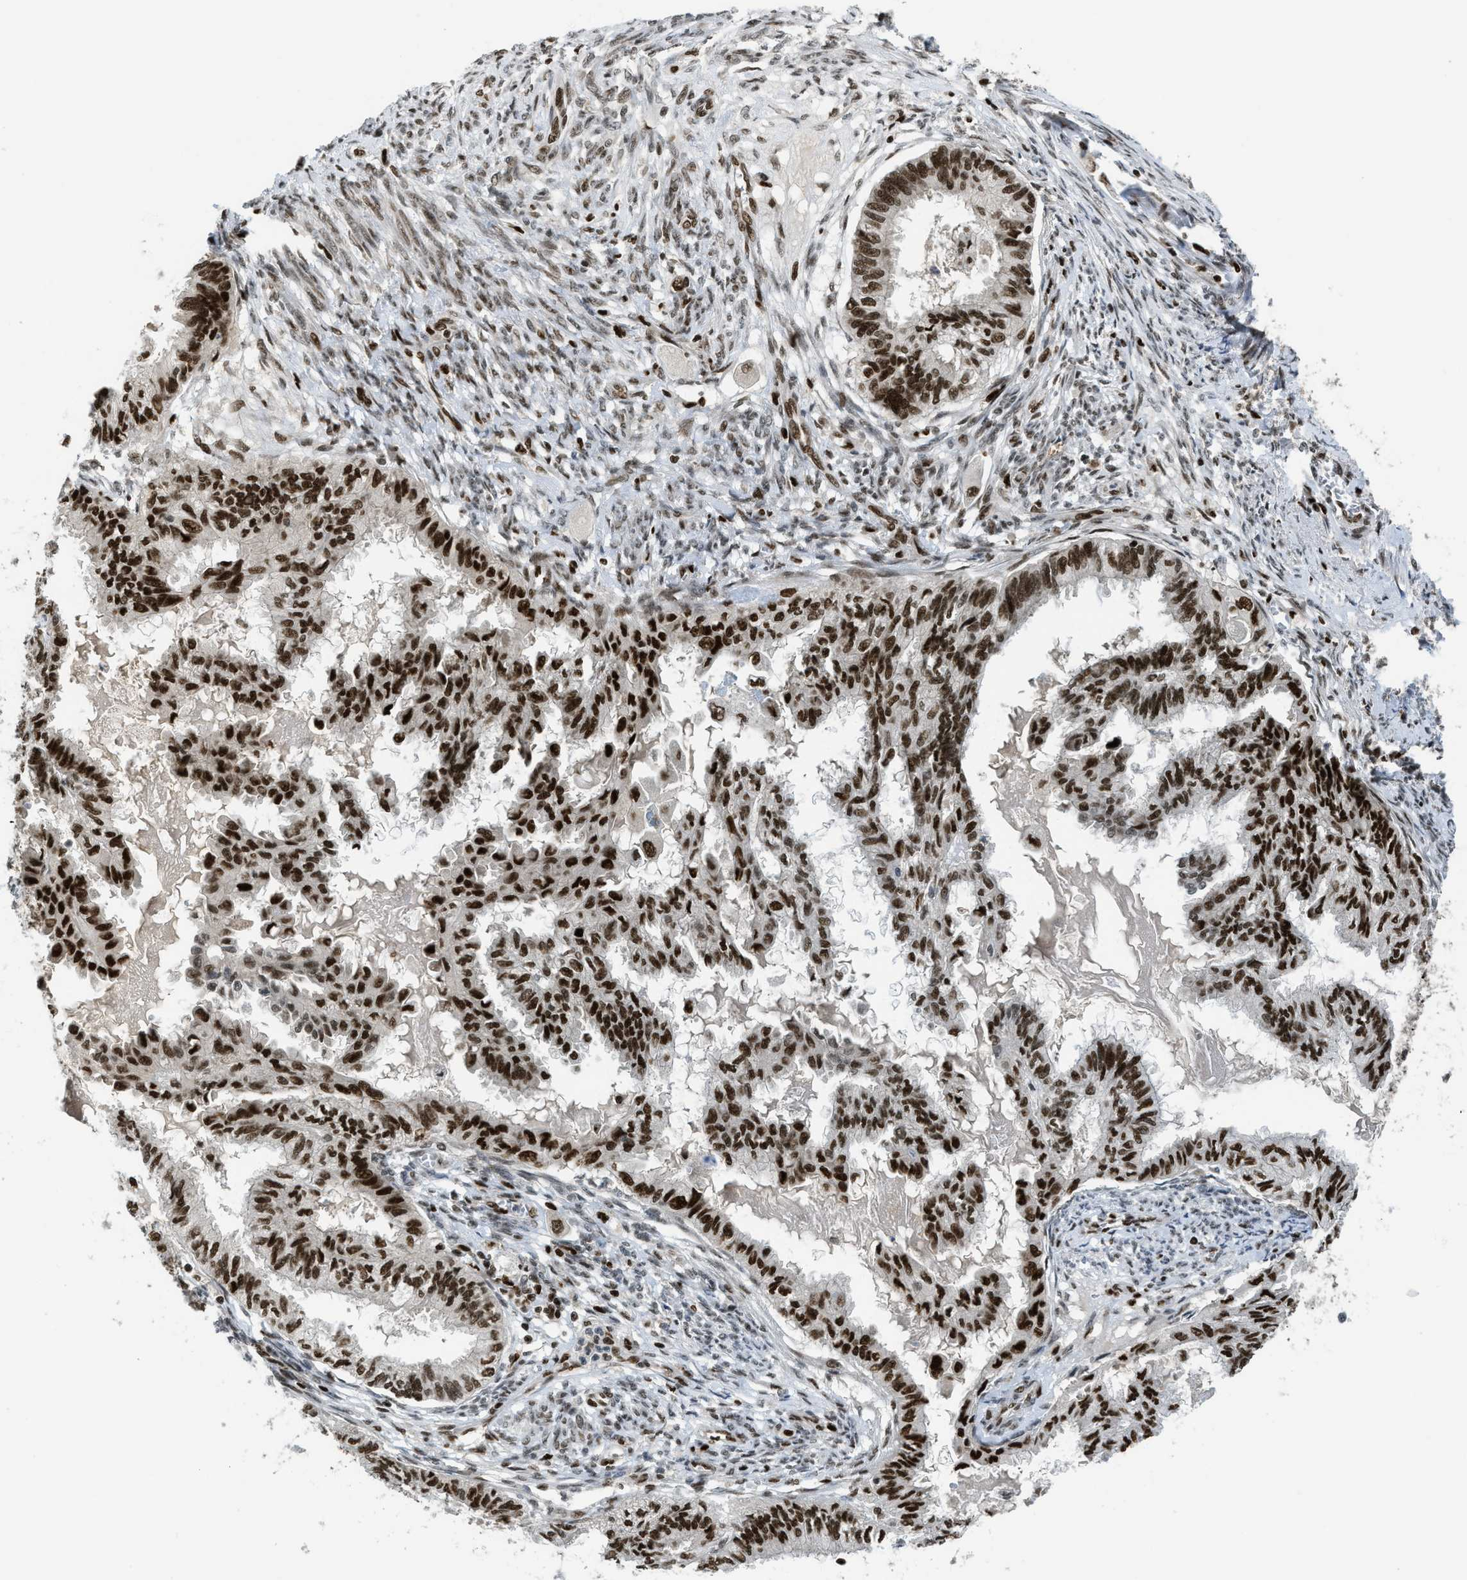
{"staining": {"intensity": "strong", "quantity": ">75%", "location": "nuclear"}, "tissue": "cervical cancer", "cell_type": "Tumor cells", "image_type": "cancer", "snomed": [{"axis": "morphology", "description": "Normal tissue, NOS"}, {"axis": "morphology", "description": "Adenocarcinoma, NOS"}, {"axis": "topography", "description": "Cervix"}, {"axis": "topography", "description": "Endometrium"}], "caption": "Immunohistochemical staining of human cervical cancer (adenocarcinoma) exhibits strong nuclear protein expression in about >75% of tumor cells.", "gene": "RFX5", "patient": {"sex": "female", "age": 86}}